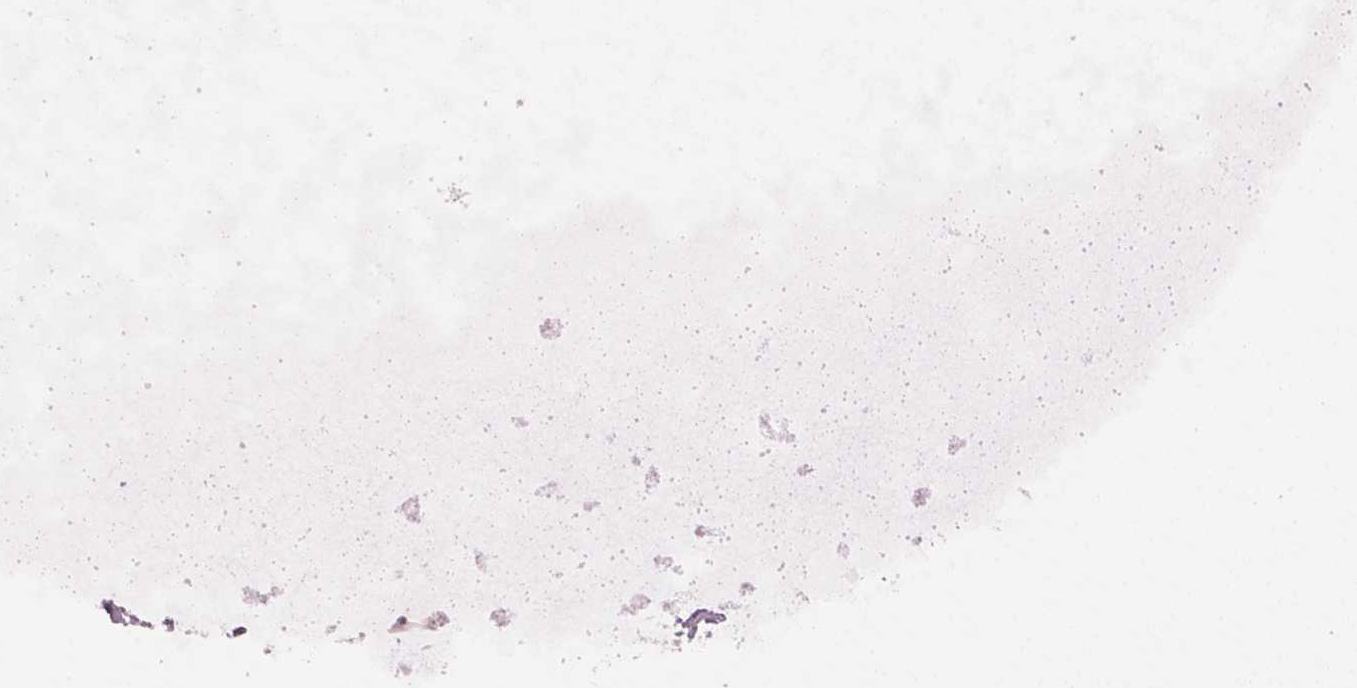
{"staining": {"intensity": "negative", "quantity": "none", "location": "none"}, "tissue": "ovarian cancer", "cell_type": "Tumor cells", "image_type": "cancer", "snomed": [{"axis": "morphology", "description": "Cystadenocarcinoma, mucinous, NOS"}, {"axis": "topography", "description": "Ovary"}], "caption": "Immunohistochemical staining of human ovarian cancer displays no significant expression in tumor cells.", "gene": "PENK", "patient": {"sex": "female", "age": 41}}